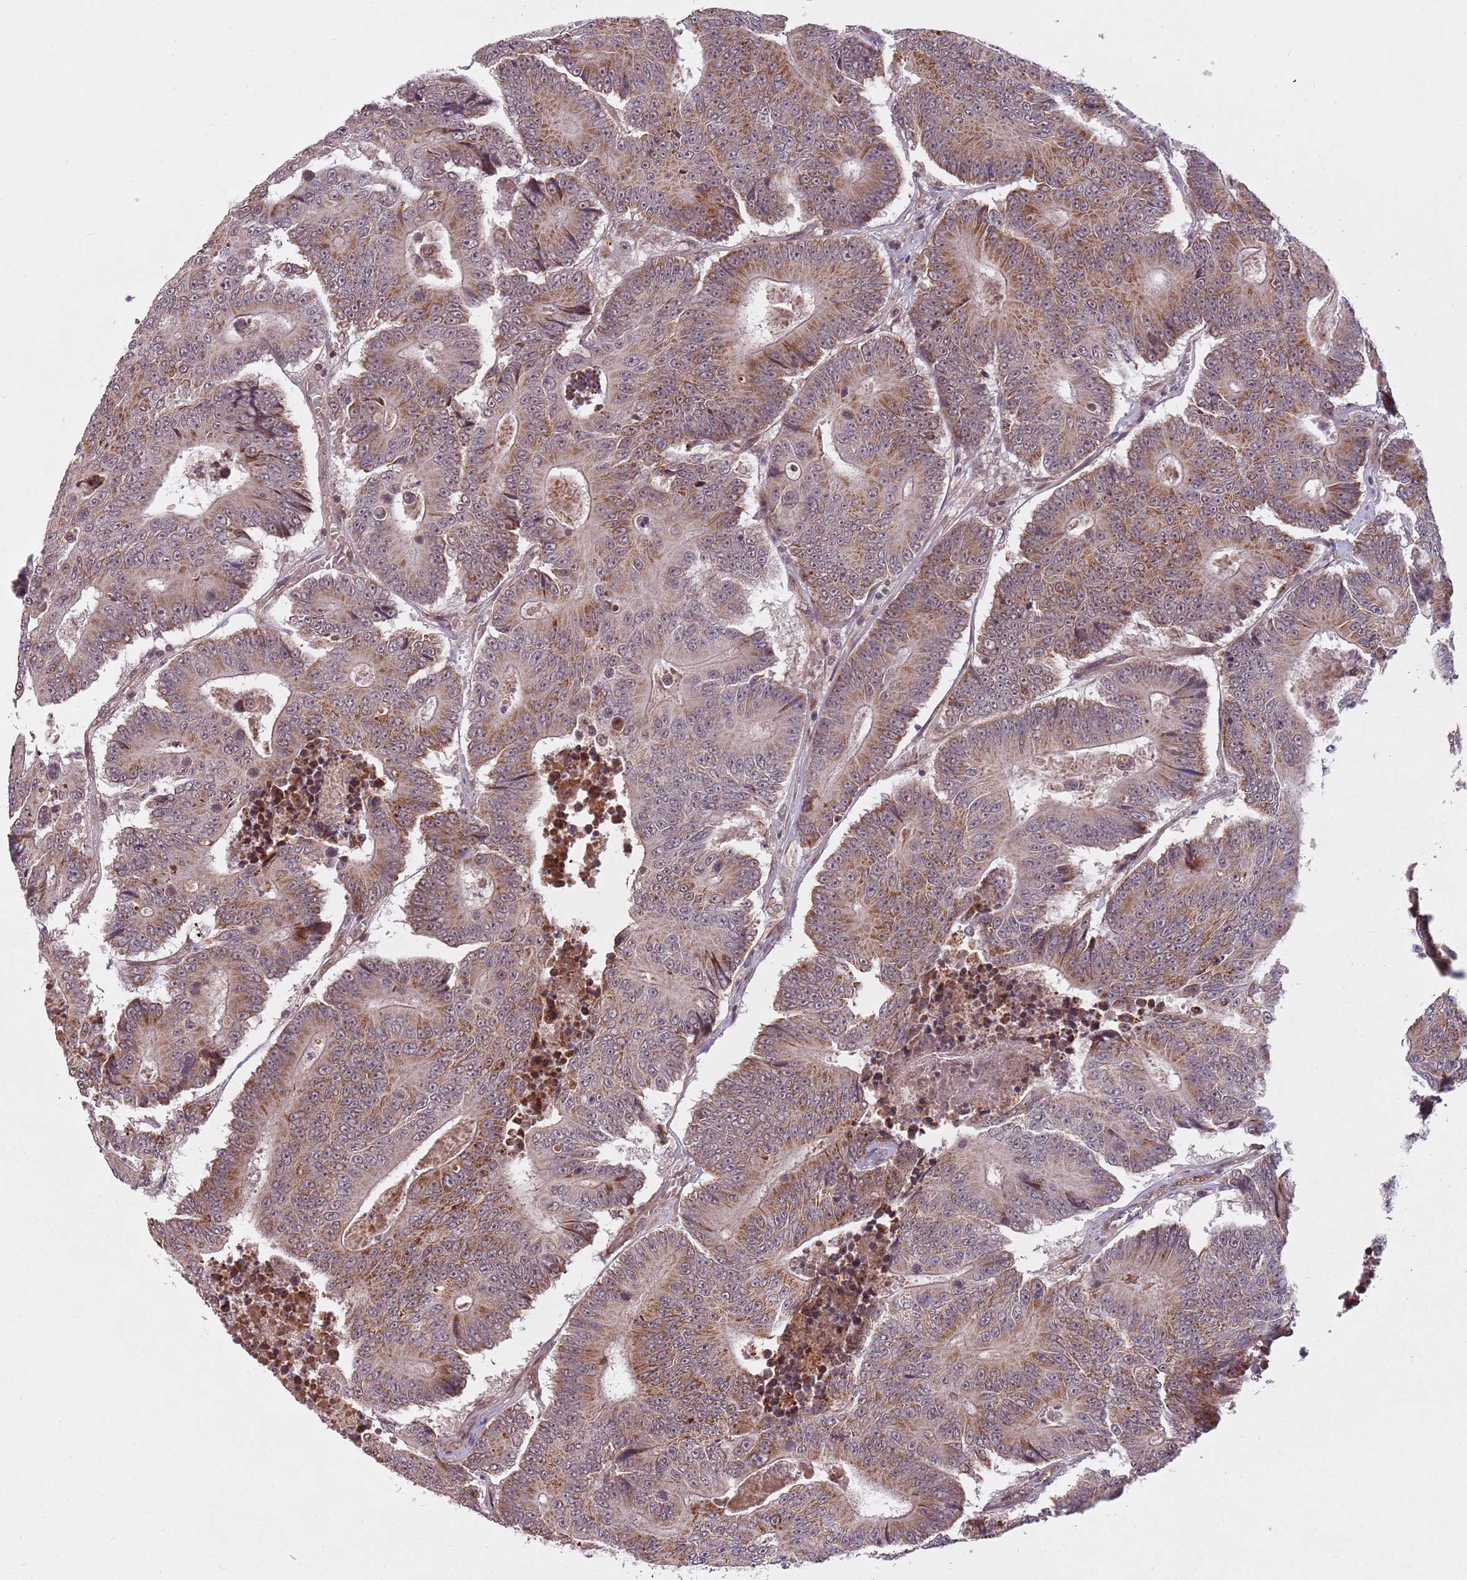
{"staining": {"intensity": "moderate", "quantity": "25%-75%", "location": "cytoplasmic/membranous"}, "tissue": "colorectal cancer", "cell_type": "Tumor cells", "image_type": "cancer", "snomed": [{"axis": "morphology", "description": "Adenocarcinoma, NOS"}, {"axis": "topography", "description": "Colon"}], "caption": "Protein expression analysis of adenocarcinoma (colorectal) reveals moderate cytoplasmic/membranous expression in about 25%-75% of tumor cells. Nuclei are stained in blue.", "gene": "SUDS3", "patient": {"sex": "male", "age": 83}}